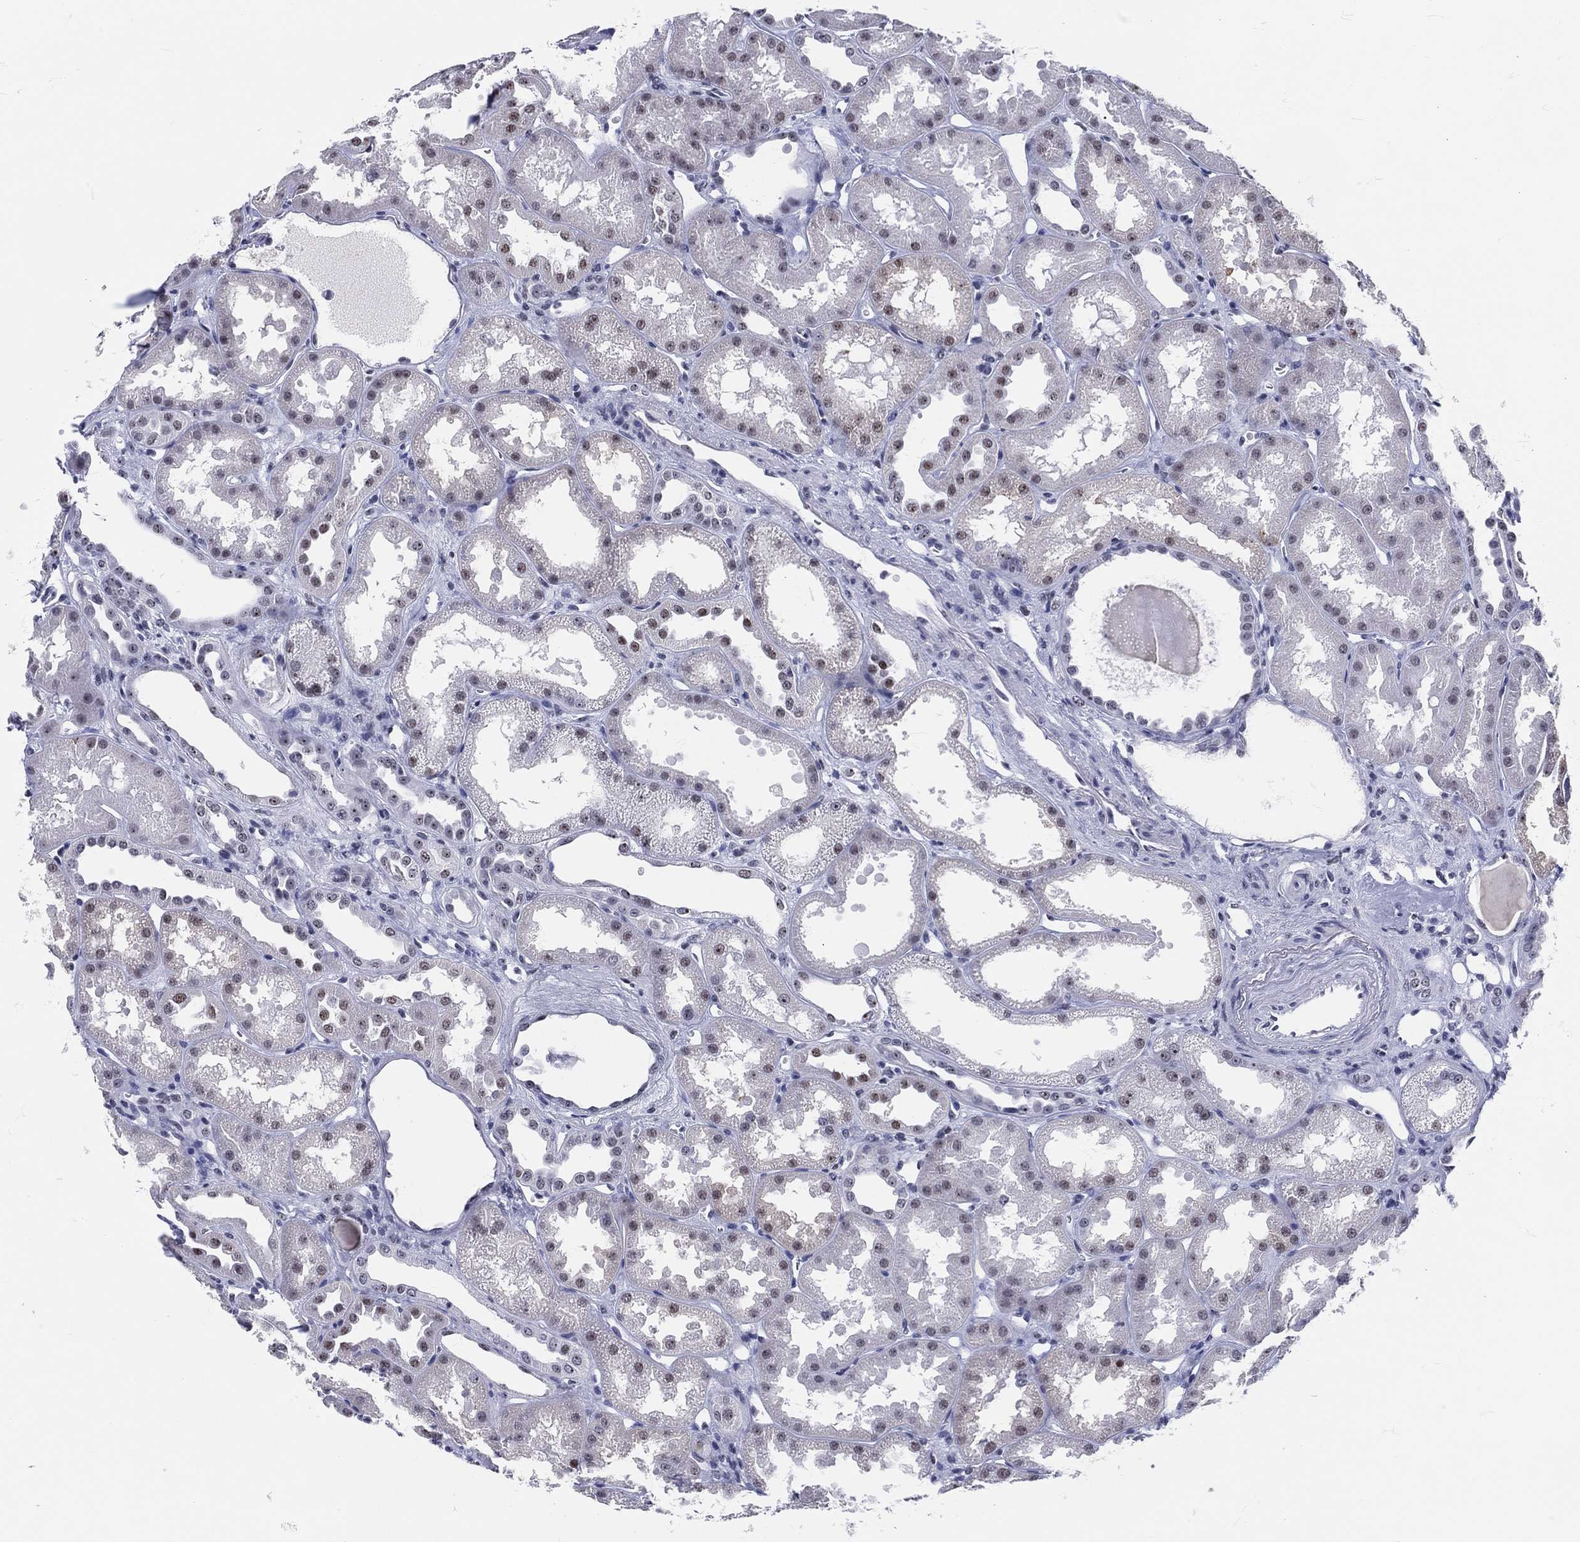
{"staining": {"intensity": "negative", "quantity": "none", "location": "none"}, "tissue": "kidney", "cell_type": "Cells in glomeruli", "image_type": "normal", "snomed": [{"axis": "morphology", "description": "Normal tissue, NOS"}, {"axis": "topography", "description": "Kidney"}], "caption": "This is an immunohistochemistry image of unremarkable human kidney. There is no expression in cells in glomeruli.", "gene": "MAPK8IP1", "patient": {"sex": "male", "age": 61}}